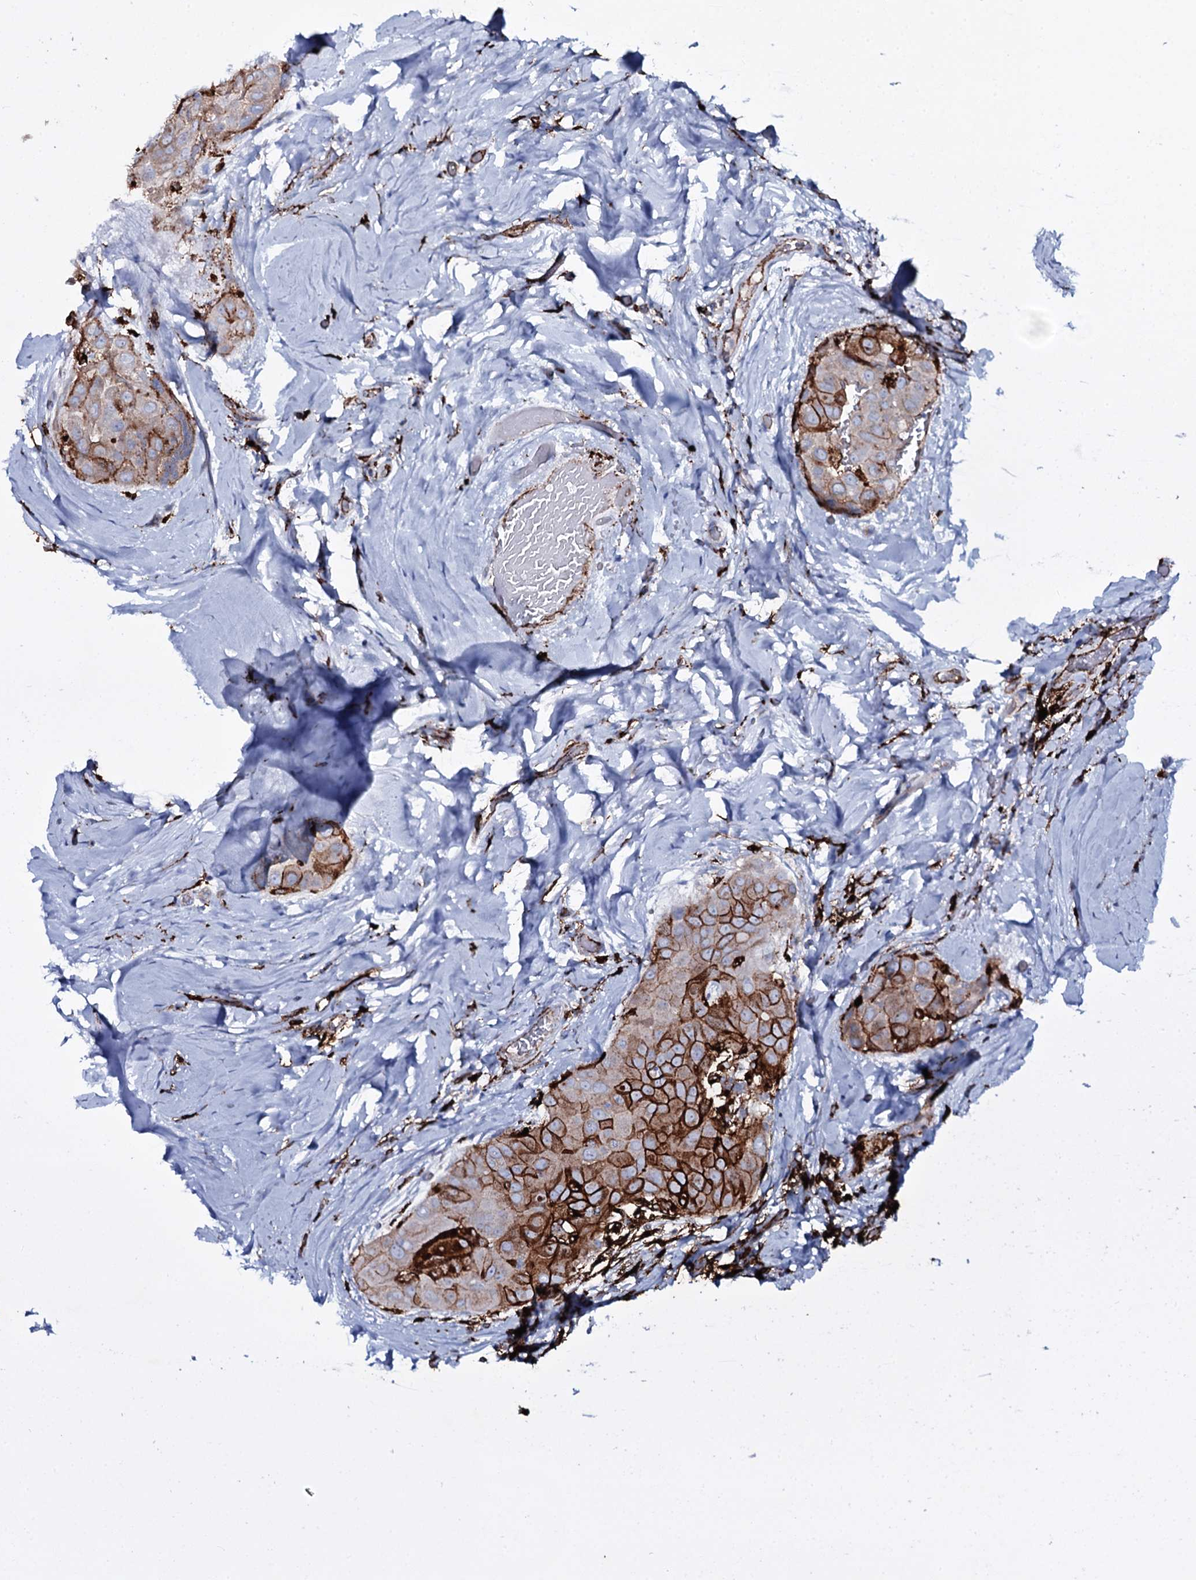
{"staining": {"intensity": "strong", "quantity": "25%-75%", "location": "cytoplasmic/membranous"}, "tissue": "thyroid cancer", "cell_type": "Tumor cells", "image_type": "cancer", "snomed": [{"axis": "morphology", "description": "Papillary adenocarcinoma, NOS"}, {"axis": "topography", "description": "Thyroid gland"}], "caption": "The immunohistochemical stain labels strong cytoplasmic/membranous expression in tumor cells of thyroid papillary adenocarcinoma tissue. Nuclei are stained in blue.", "gene": "OSBPL2", "patient": {"sex": "male", "age": 33}}